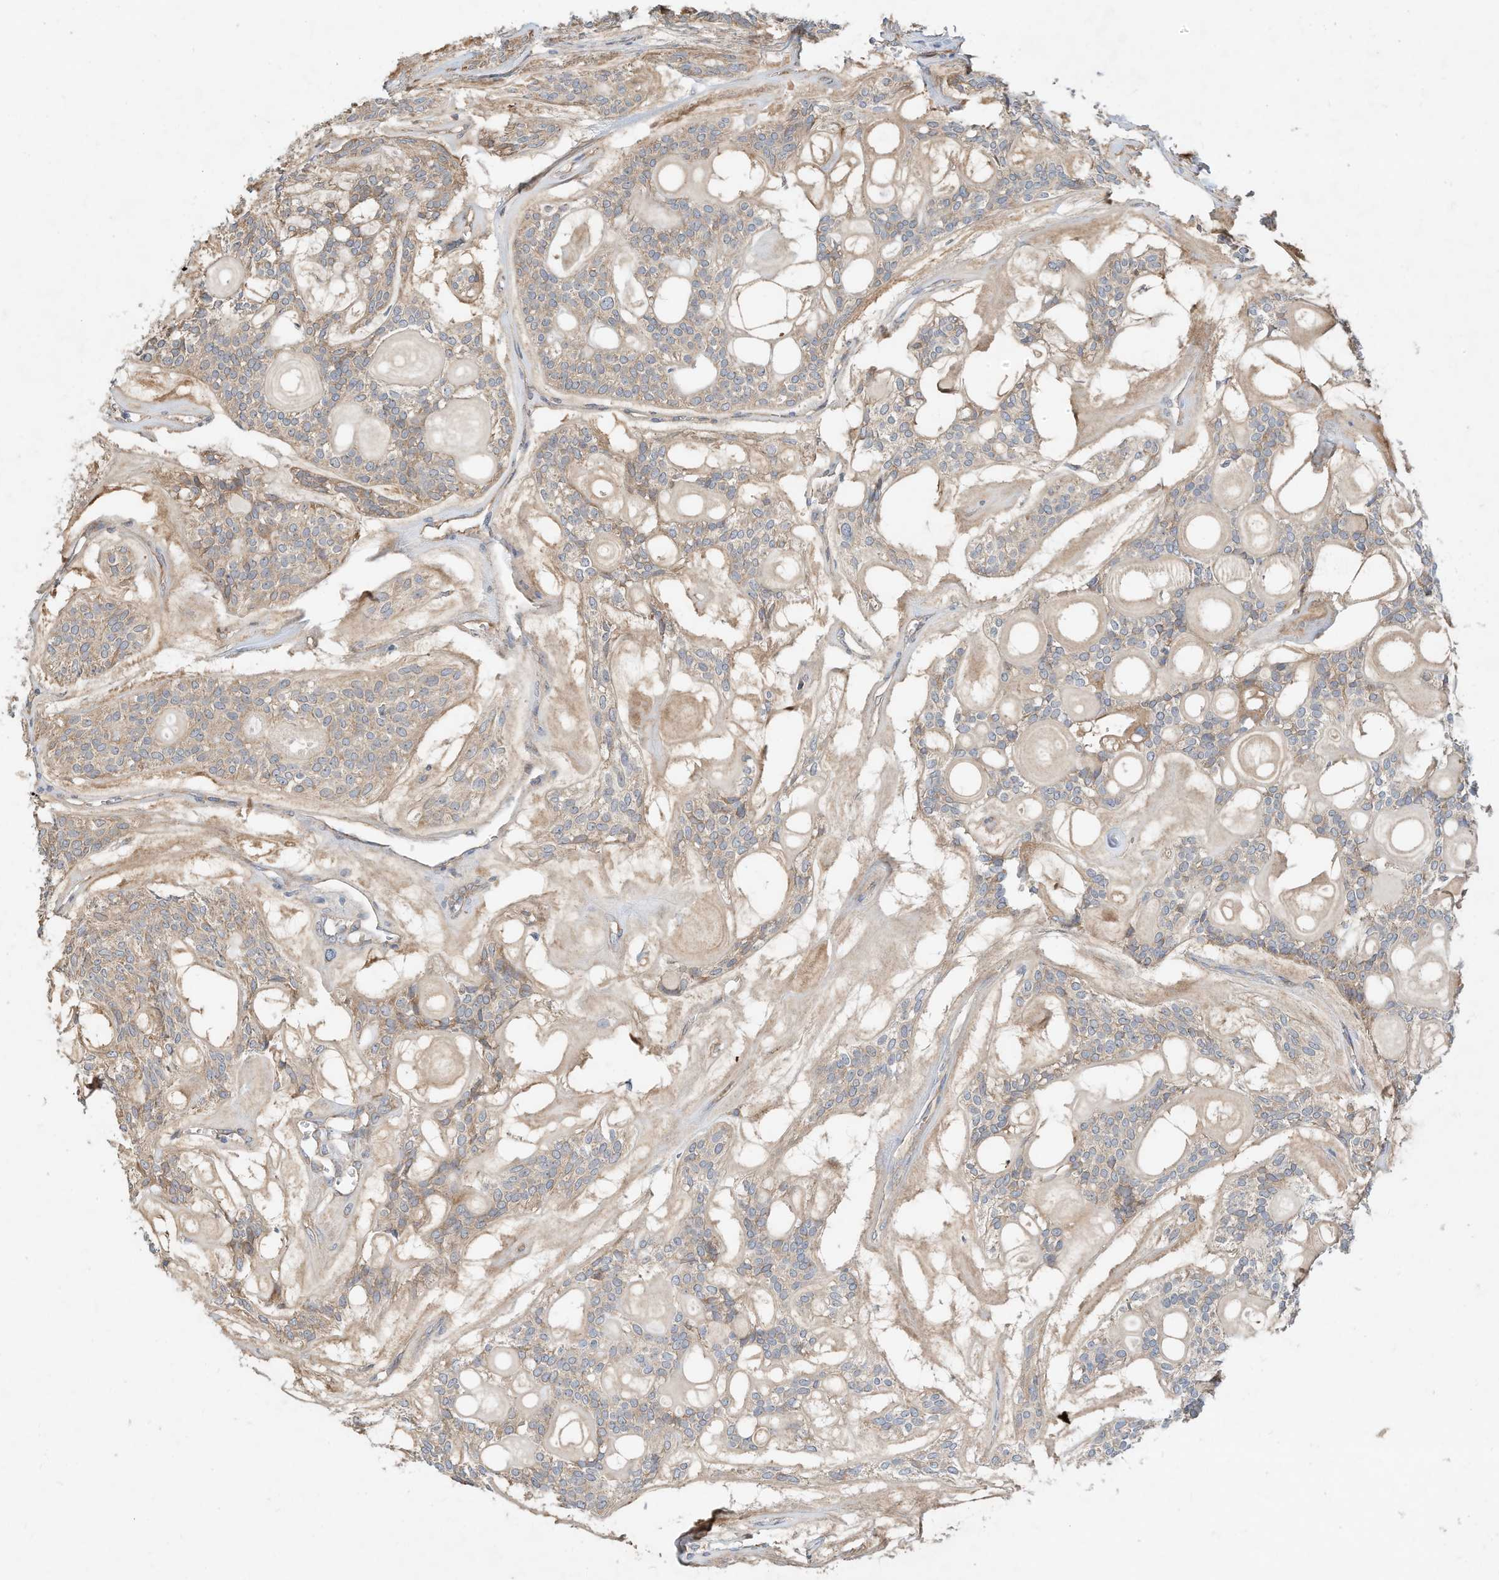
{"staining": {"intensity": "weak", "quantity": ">75%", "location": "cytoplasmic/membranous"}, "tissue": "head and neck cancer", "cell_type": "Tumor cells", "image_type": "cancer", "snomed": [{"axis": "morphology", "description": "Adenocarcinoma, NOS"}, {"axis": "topography", "description": "Head-Neck"}], "caption": "A high-resolution micrograph shows immunohistochemistry staining of adenocarcinoma (head and neck), which exhibits weak cytoplasmic/membranous staining in about >75% of tumor cells.", "gene": "CPAMD8", "patient": {"sex": "male", "age": 66}}